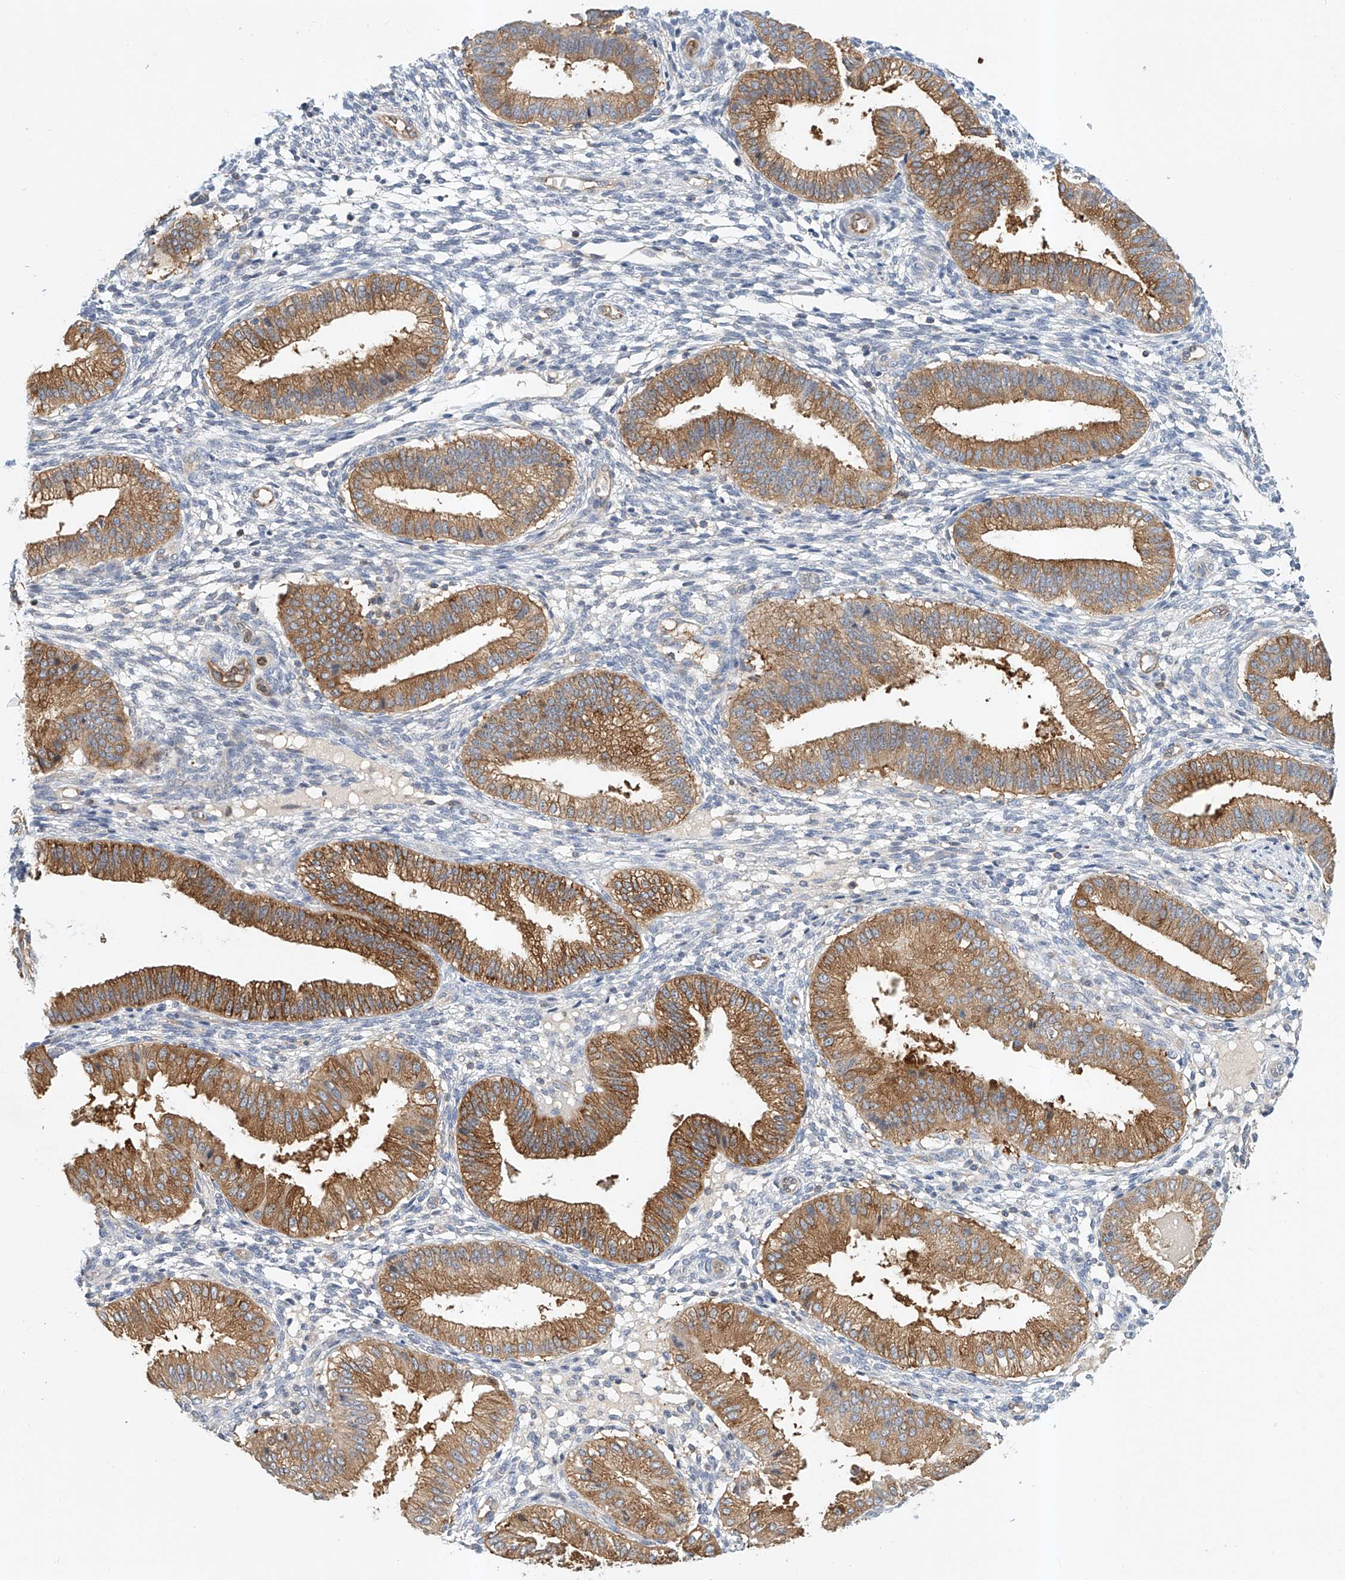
{"staining": {"intensity": "negative", "quantity": "none", "location": "none"}, "tissue": "endometrium", "cell_type": "Cells in endometrial stroma", "image_type": "normal", "snomed": [{"axis": "morphology", "description": "Normal tissue, NOS"}, {"axis": "topography", "description": "Endometrium"}], "caption": "The micrograph demonstrates no staining of cells in endometrial stroma in unremarkable endometrium. (DAB (3,3'-diaminobenzidine) immunohistochemistry (IHC) visualized using brightfield microscopy, high magnification).", "gene": "CARMIL1", "patient": {"sex": "female", "age": 39}}